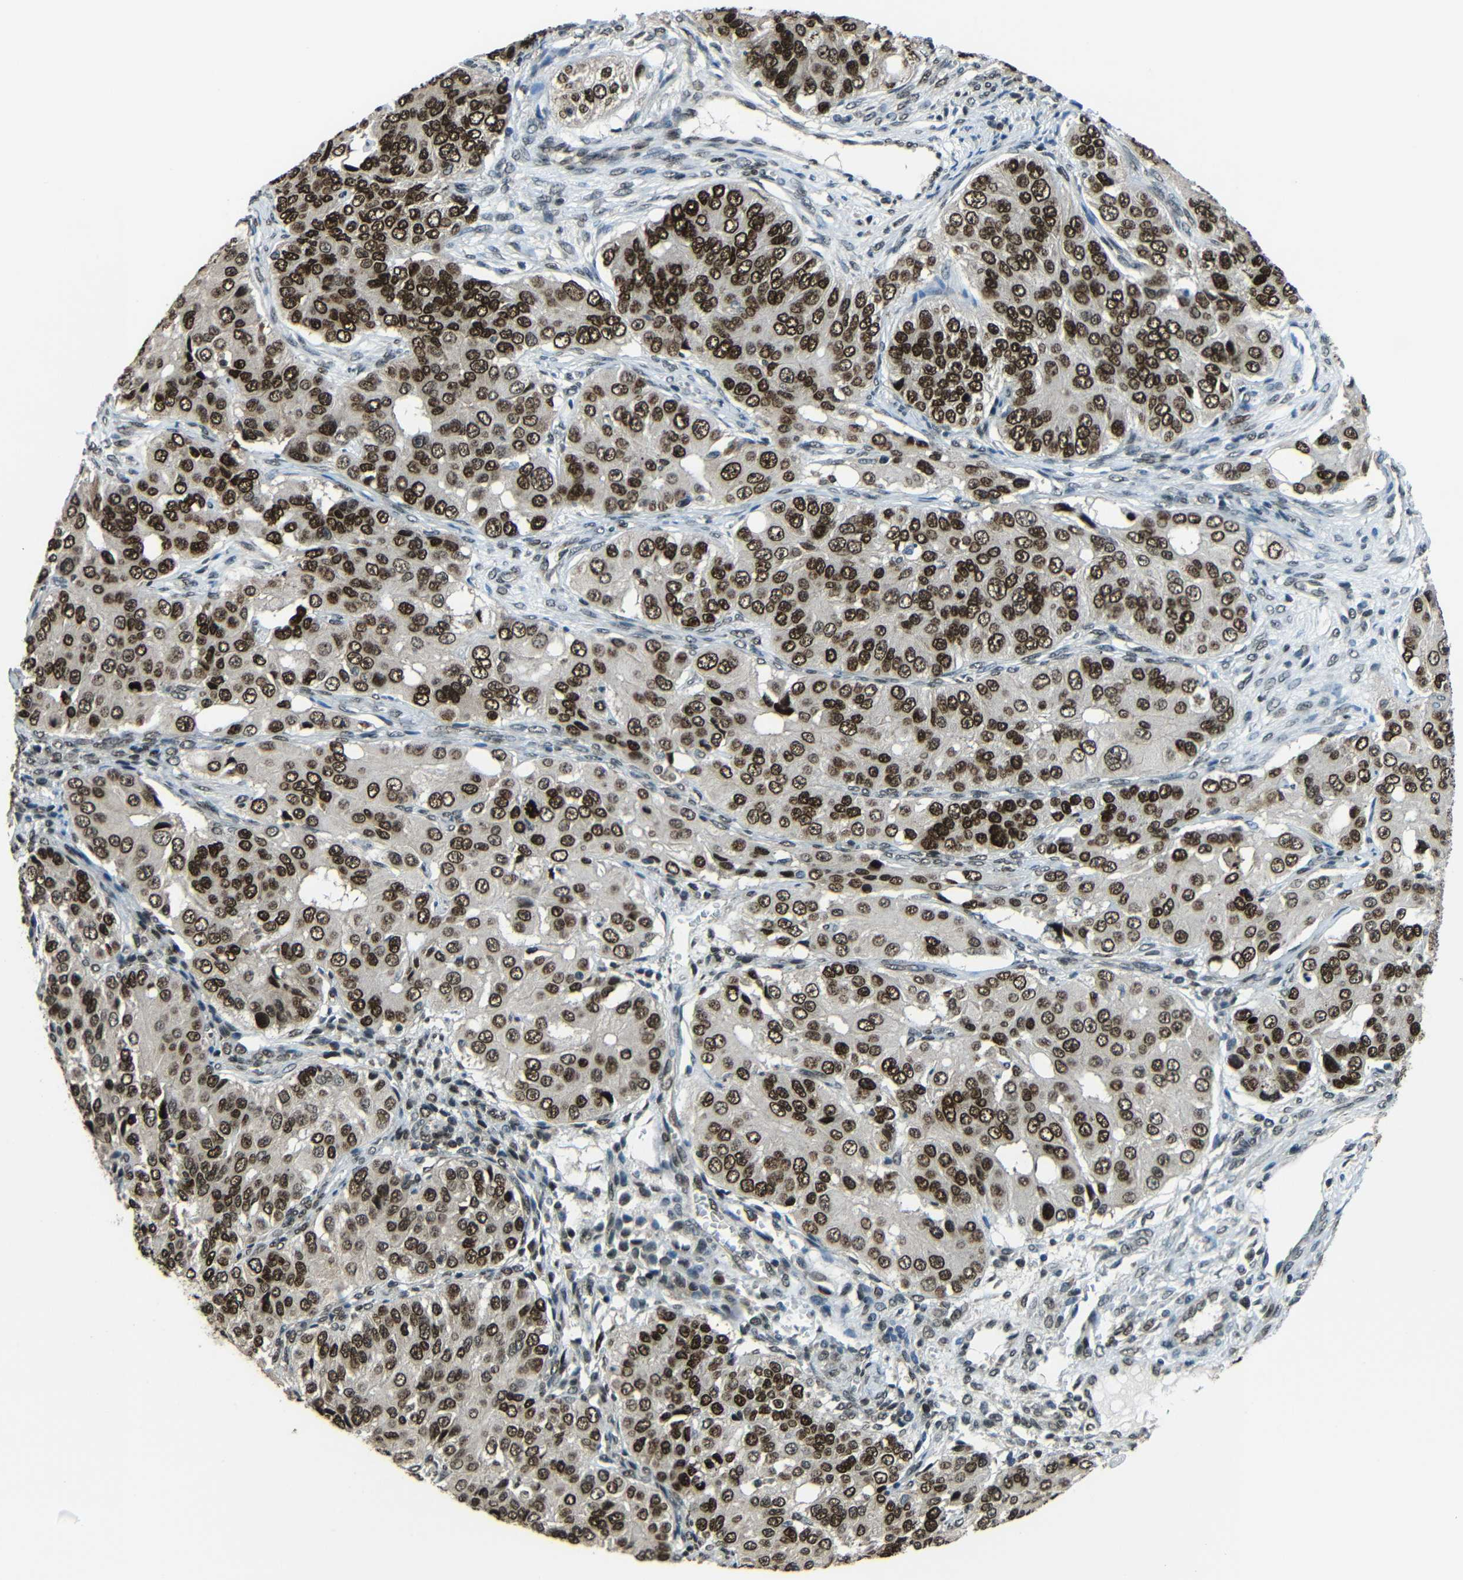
{"staining": {"intensity": "strong", "quantity": ">75%", "location": "cytoplasmic/membranous,nuclear"}, "tissue": "ovarian cancer", "cell_type": "Tumor cells", "image_type": "cancer", "snomed": [{"axis": "morphology", "description": "Carcinoma, endometroid"}, {"axis": "topography", "description": "Ovary"}], "caption": "Immunohistochemical staining of human endometroid carcinoma (ovarian) demonstrates high levels of strong cytoplasmic/membranous and nuclear protein staining in approximately >75% of tumor cells.", "gene": "PSIP1", "patient": {"sex": "female", "age": 51}}